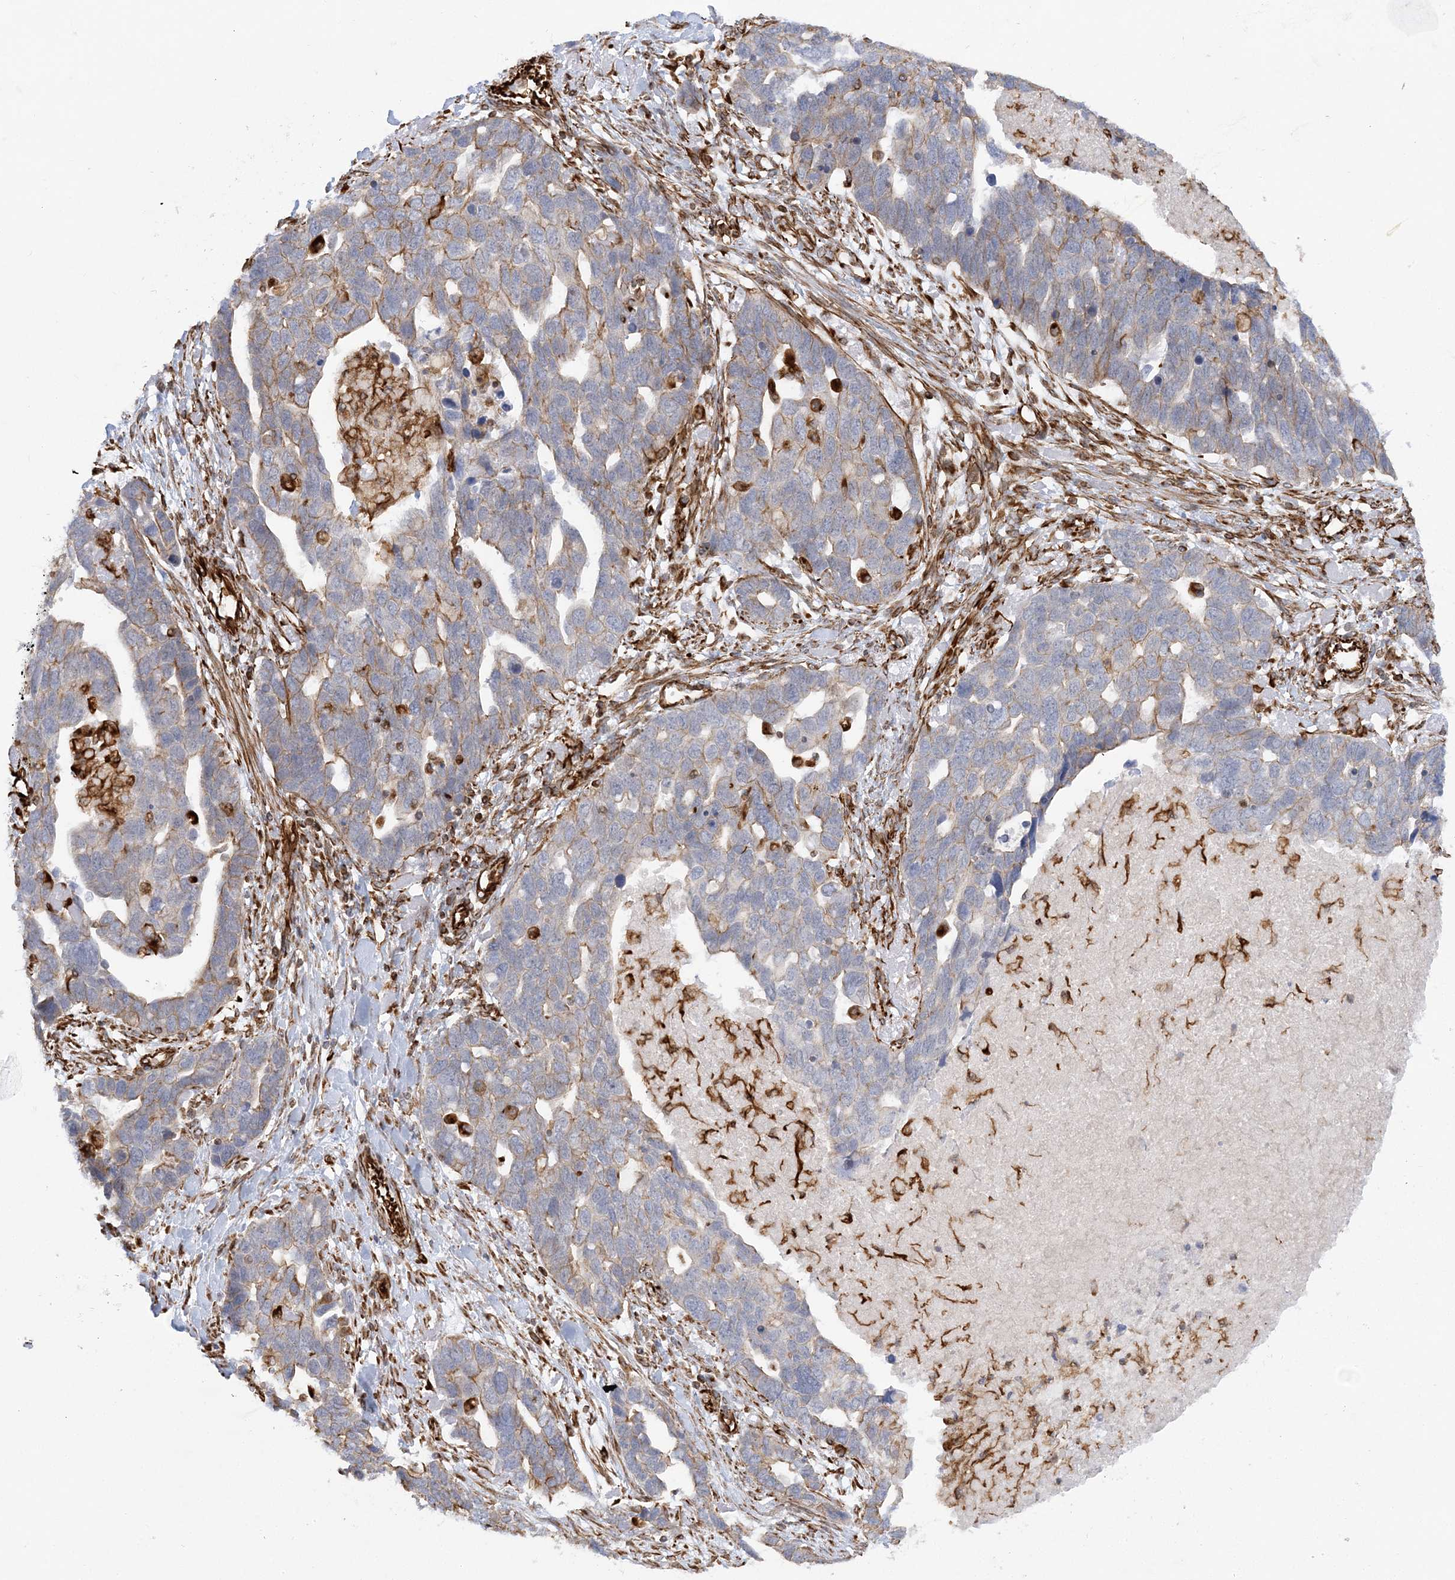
{"staining": {"intensity": "weak", "quantity": ">75%", "location": "cytoplasmic/membranous"}, "tissue": "ovarian cancer", "cell_type": "Tumor cells", "image_type": "cancer", "snomed": [{"axis": "morphology", "description": "Cystadenocarcinoma, serous, NOS"}, {"axis": "topography", "description": "Ovary"}], "caption": "The histopathology image exhibits staining of serous cystadenocarcinoma (ovarian), revealing weak cytoplasmic/membranous protein staining (brown color) within tumor cells.", "gene": "SCLT1", "patient": {"sex": "female", "age": 54}}